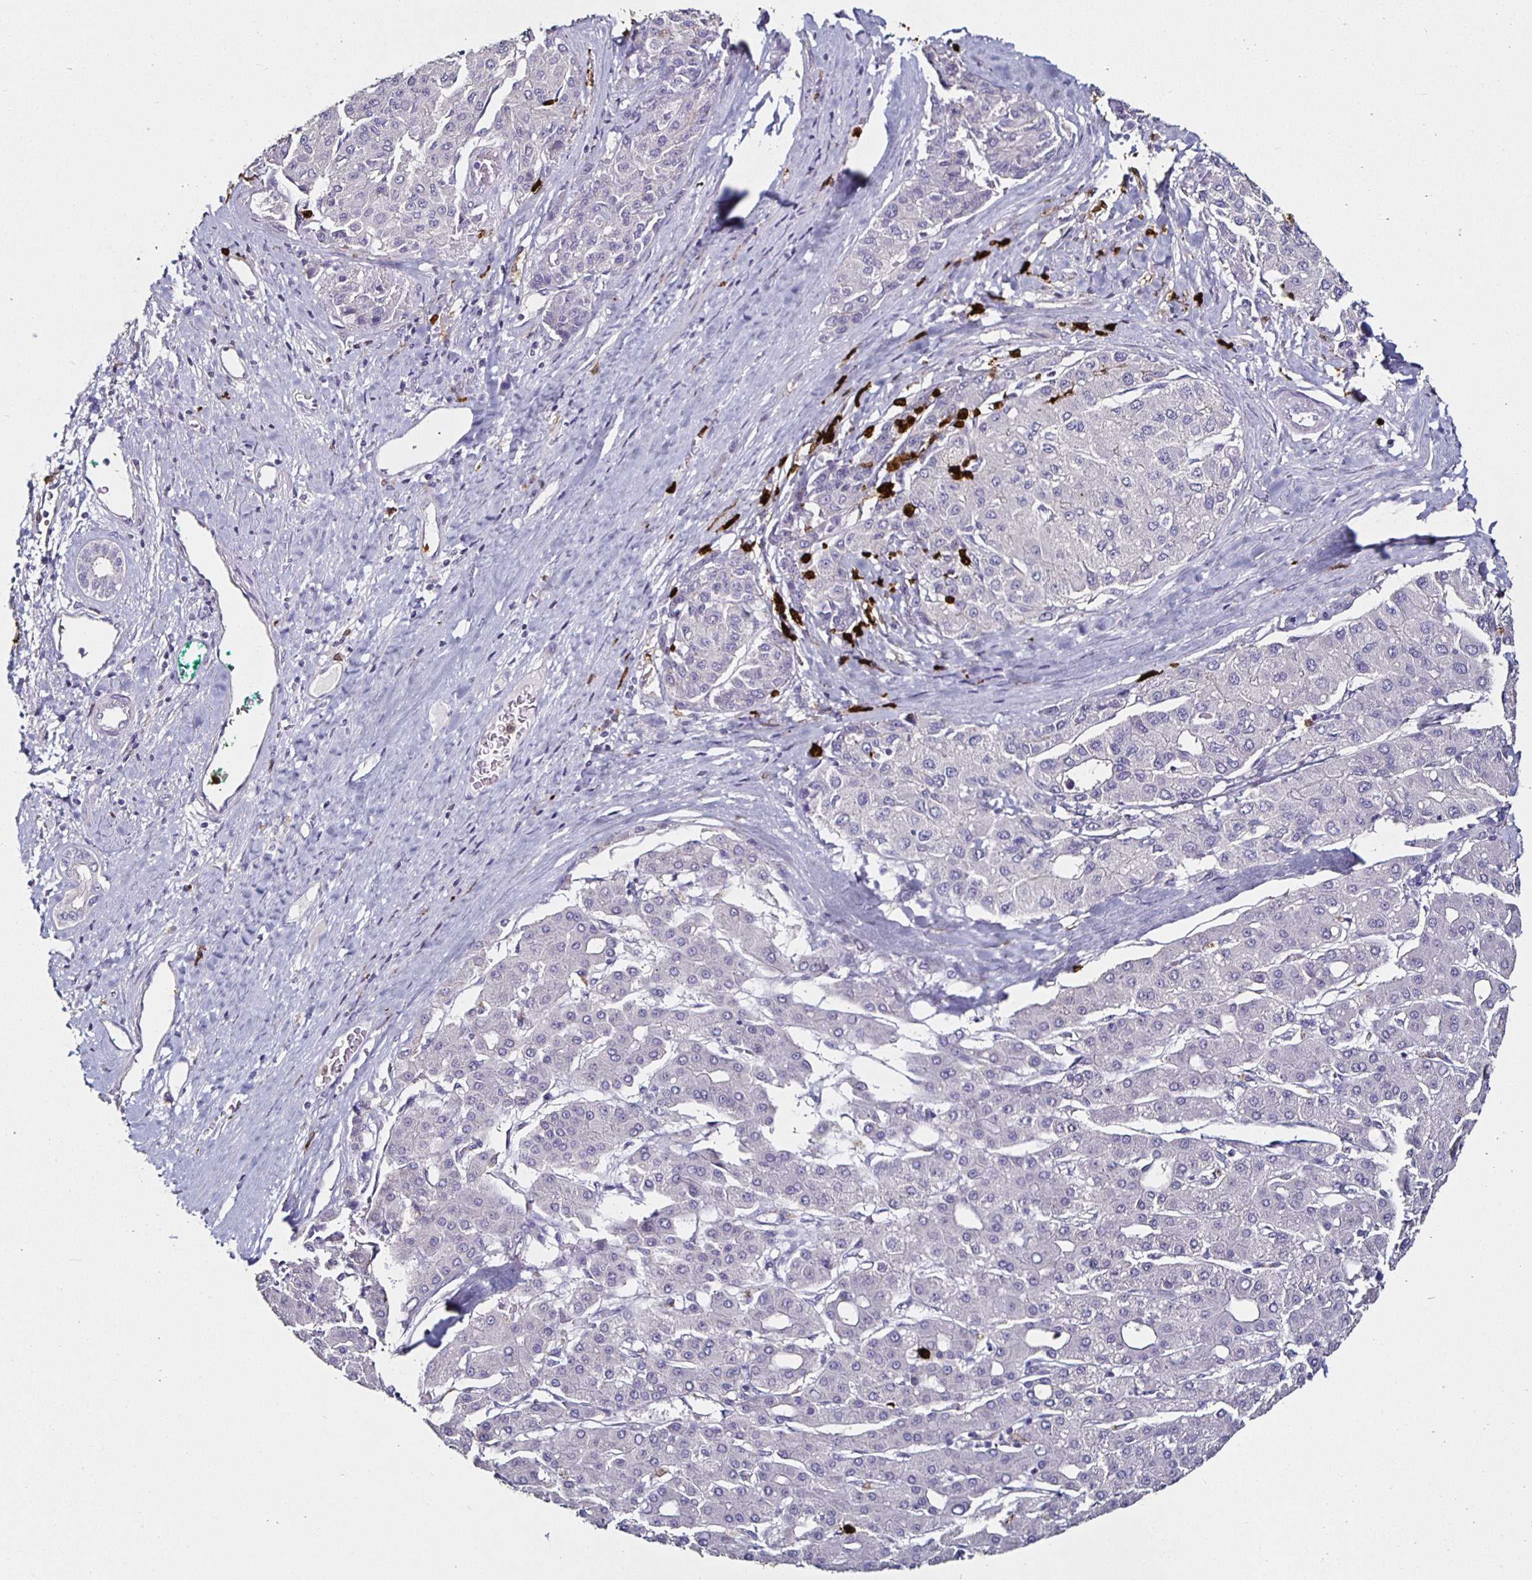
{"staining": {"intensity": "negative", "quantity": "none", "location": "none"}, "tissue": "liver cancer", "cell_type": "Tumor cells", "image_type": "cancer", "snomed": [{"axis": "morphology", "description": "Carcinoma, Hepatocellular, NOS"}, {"axis": "topography", "description": "Liver"}], "caption": "An image of liver cancer (hepatocellular carcinoma) stained for a protein demonstrates no brown staining in tumor cells.", "gene": "TLR4", "patient": {"sex": "male", "age": 65}}